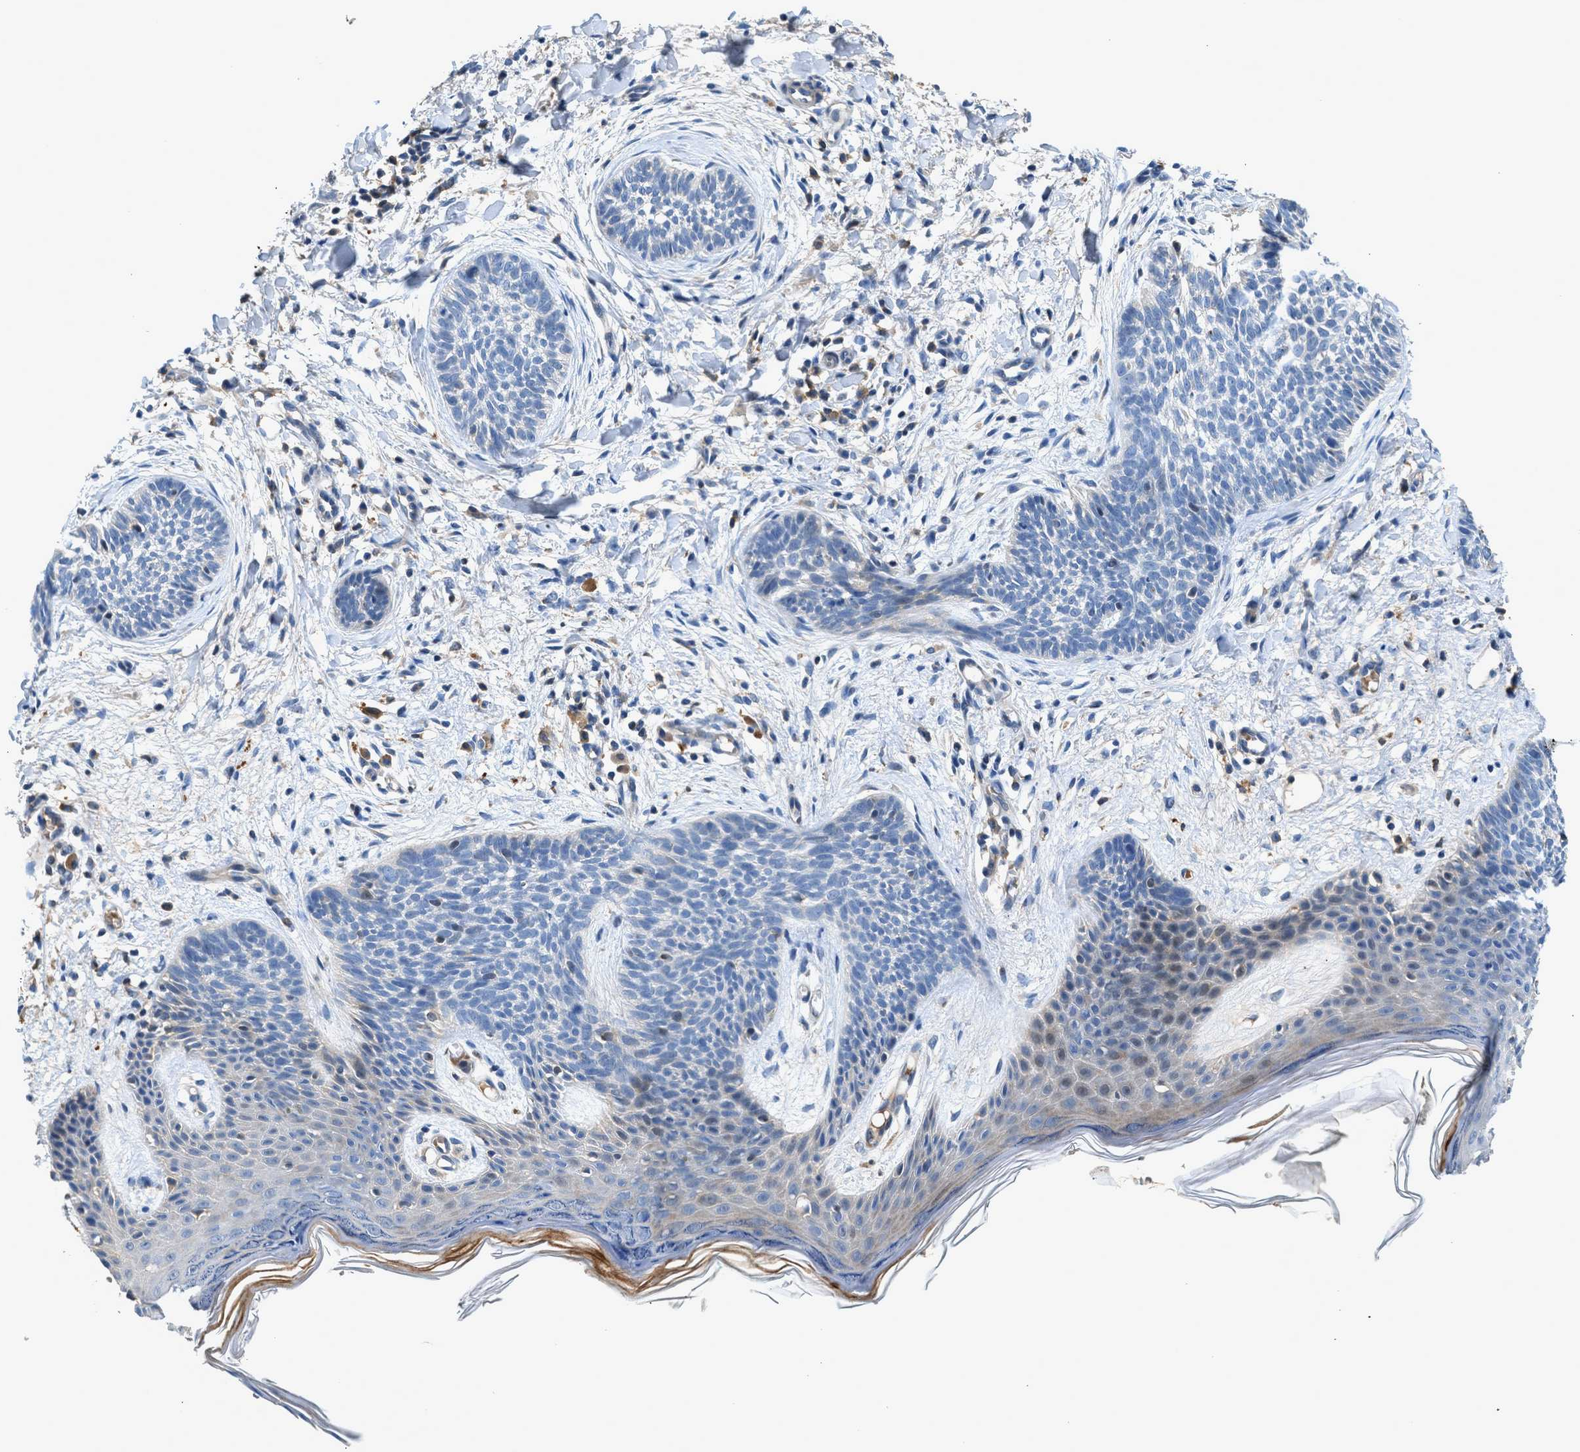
{"staining": {"intensity": "negative", "quantity": "none", "location": "none"}, "tissue": "skin cancer", "cell_type": "Tumor cells", "image_type": "cancer", "snomed": [{"axis": "morphology", "description": "Basal cell carcinoma"}, {"axis": "topography", "description": "Skin"}], "caption": "DAB immunohistochemical staining of skin cancer exhibits no significant positivity in tumor cells. (IHC, brightfield microscopy, high magnification).", "gene": "RWDD2B", "patient": {"sex": "female", "age": 59}}